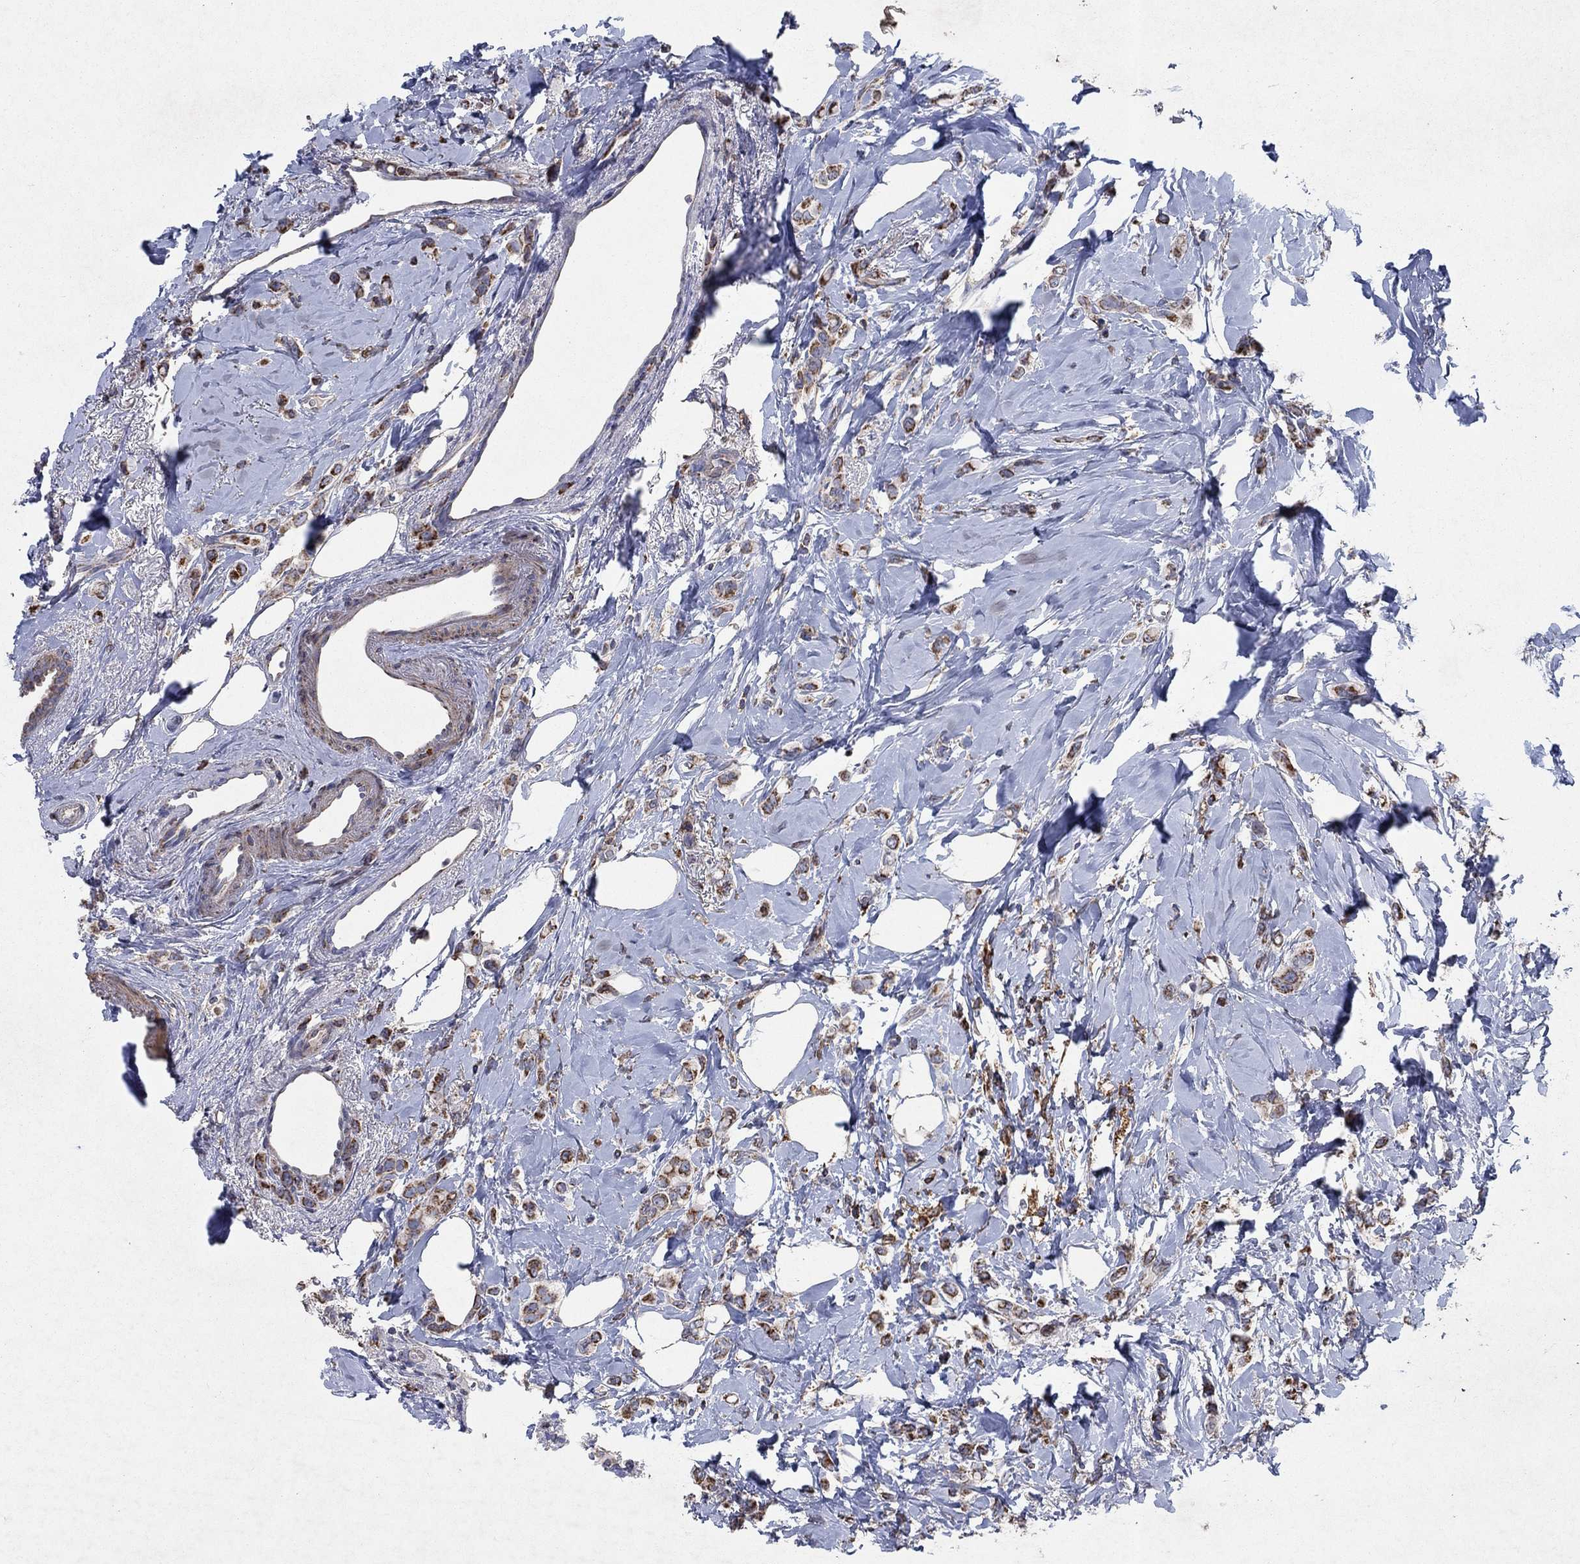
{"staining": {"intensity": "strong", "quantity": "25%-75%", "location": "cytoplasmic/membranous"}, "tissue": "breast cancer", "cell_type": "Tumor cells", "image_type": "cancer", "snomed": [{"axis": "morphology", "description": "Lobular carcinoma"}, {"axis": "topography", "description": "Breast"}], "caption": "Approximately 25%-75% of tumor cells in breast cancer exhibit strong cytoplasmic/membranous protein expression as visualized by brown immunohistochemical staining.", "gene": "NCEH1", "patient": {"sex": "female", "age": 66}}